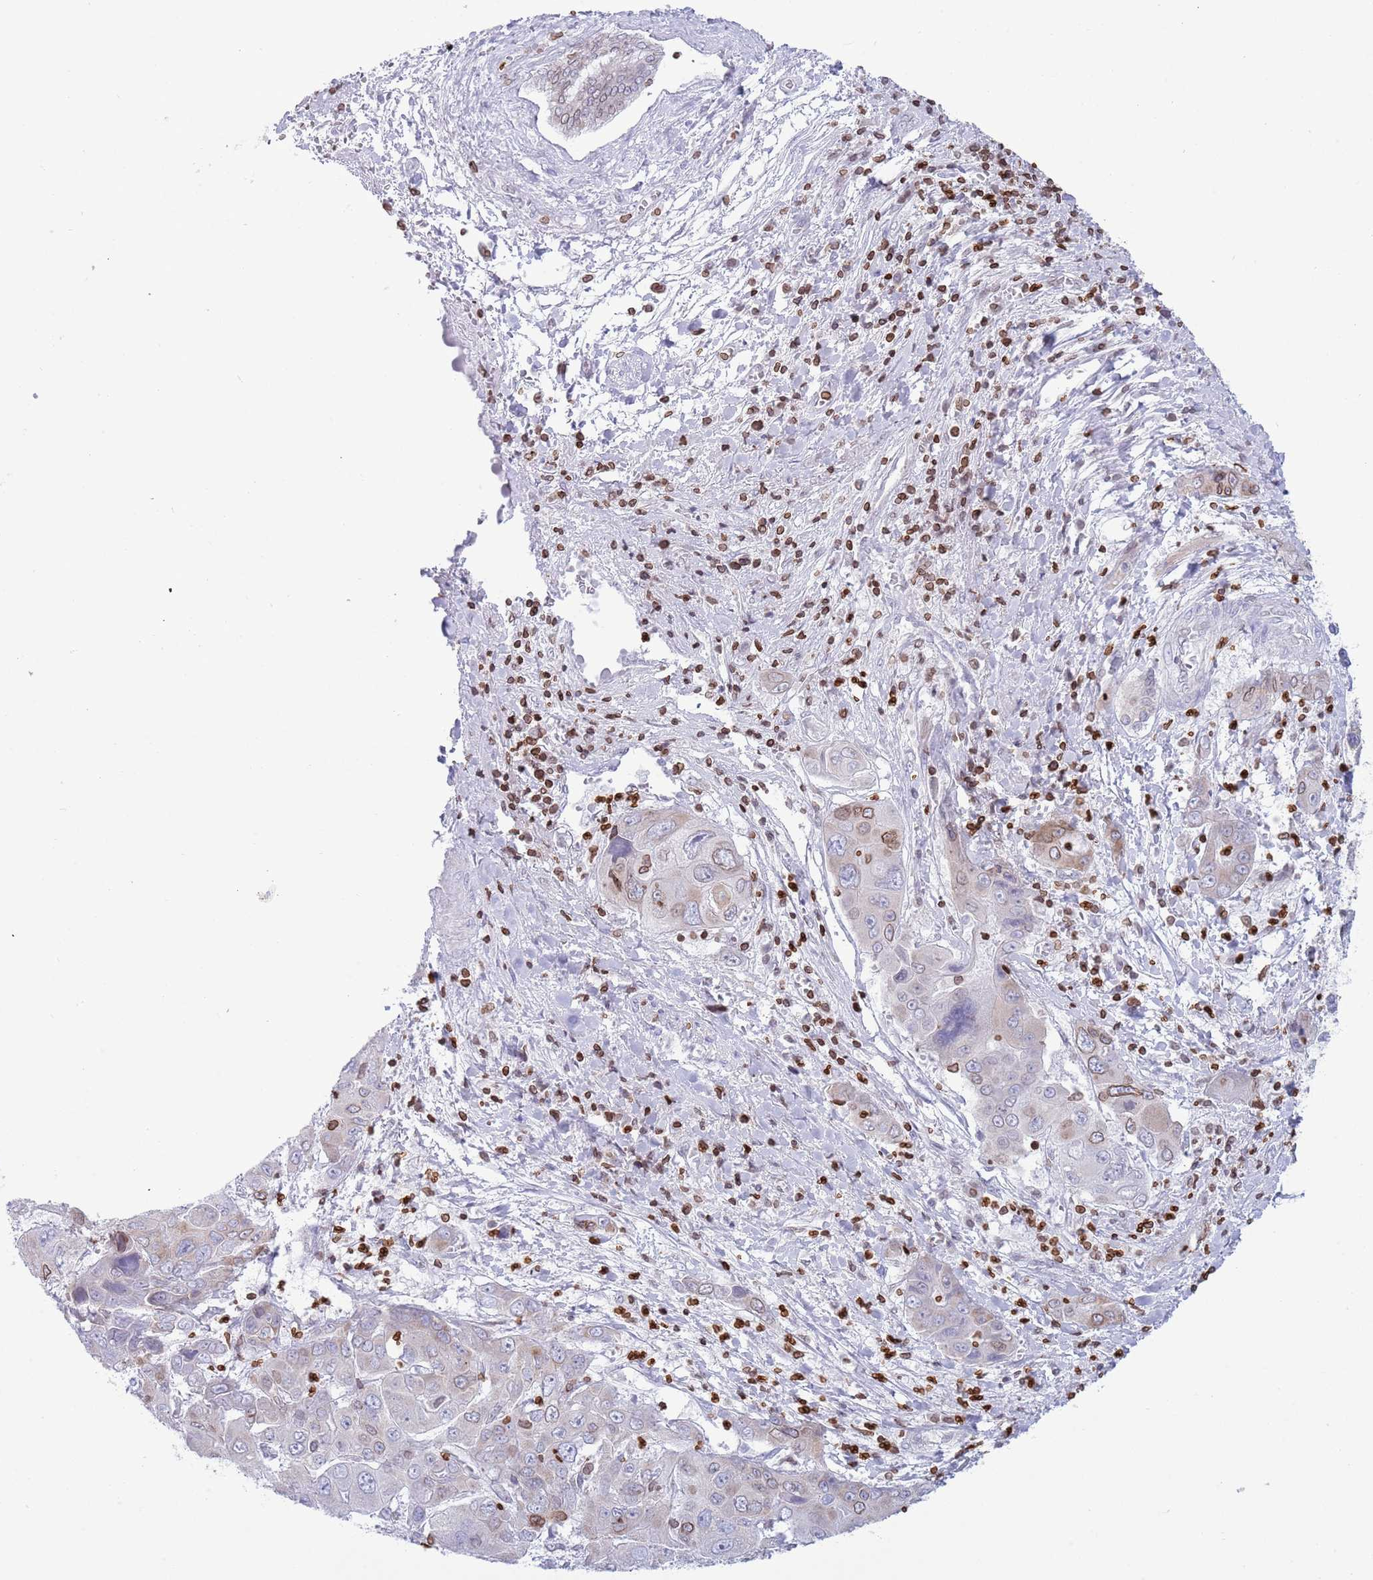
{"staining": {"intensity": "weak", "quantity": "<25%", "location": "cytoplasmic/membranous,nuclear"}, "tissue": "liver cancer", "cell_type": "Tumor cells", "image_type": "cancer", "snomed": [{"axis": "morphology", "description": "Cholangiocarcinoma"}, {"axis": "topography", "description": "Liver"}], "caption": "Cholangiocarcinoma (liver) stained for a protein using IHC exhibits no staining tumor cells.", "gene": "LBR", "patient": {"sex": "male", "age": 67}}